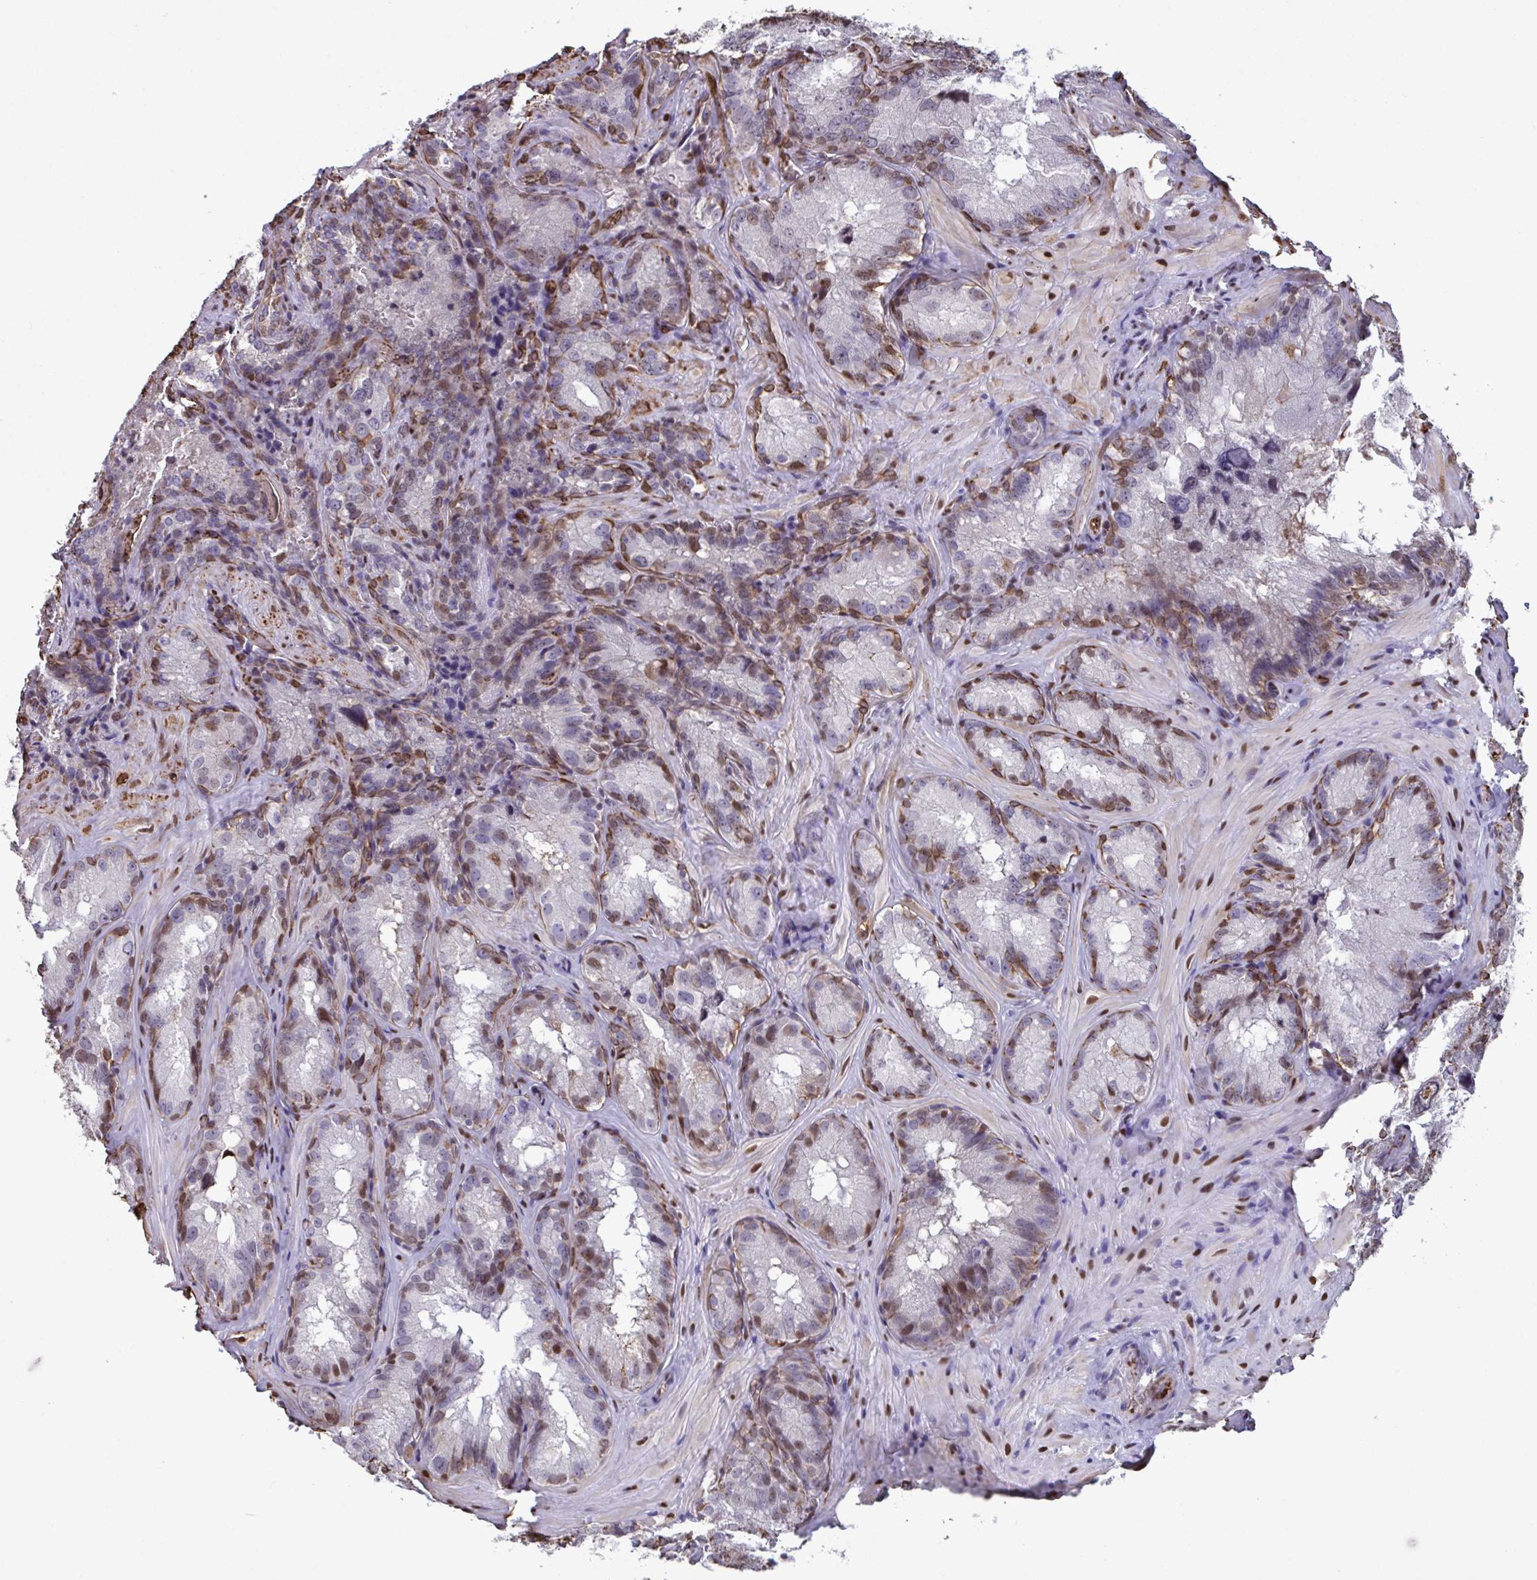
{"staining": {"intensity": "moderate", "quantity": "25%-75%", "location": "cytoplasmic/membranous,nuclear"}, "tissue": "seminal vesicle", "cell_type": "Glandular cells", "image_type": "normal", "snomed": [{"axis": "morphology", "description": "Normal tissue, NOS"}, {"axis": "topography", "description": "Seminal veicle"}], "caption": "Immunohistochemistry (IHC) (DAB (3,3'-diaminobenzidine)) staining of normal seminal vesicle exhibits moderate cytoplasmic/membranous,nuclear protein staining in about 25%-75% of glandular cells. (brown staining indicates protein expression, while blue staining denotes nuclei).", "gene": "PELI1", "patient": {"sex": "male", "age": 47}}